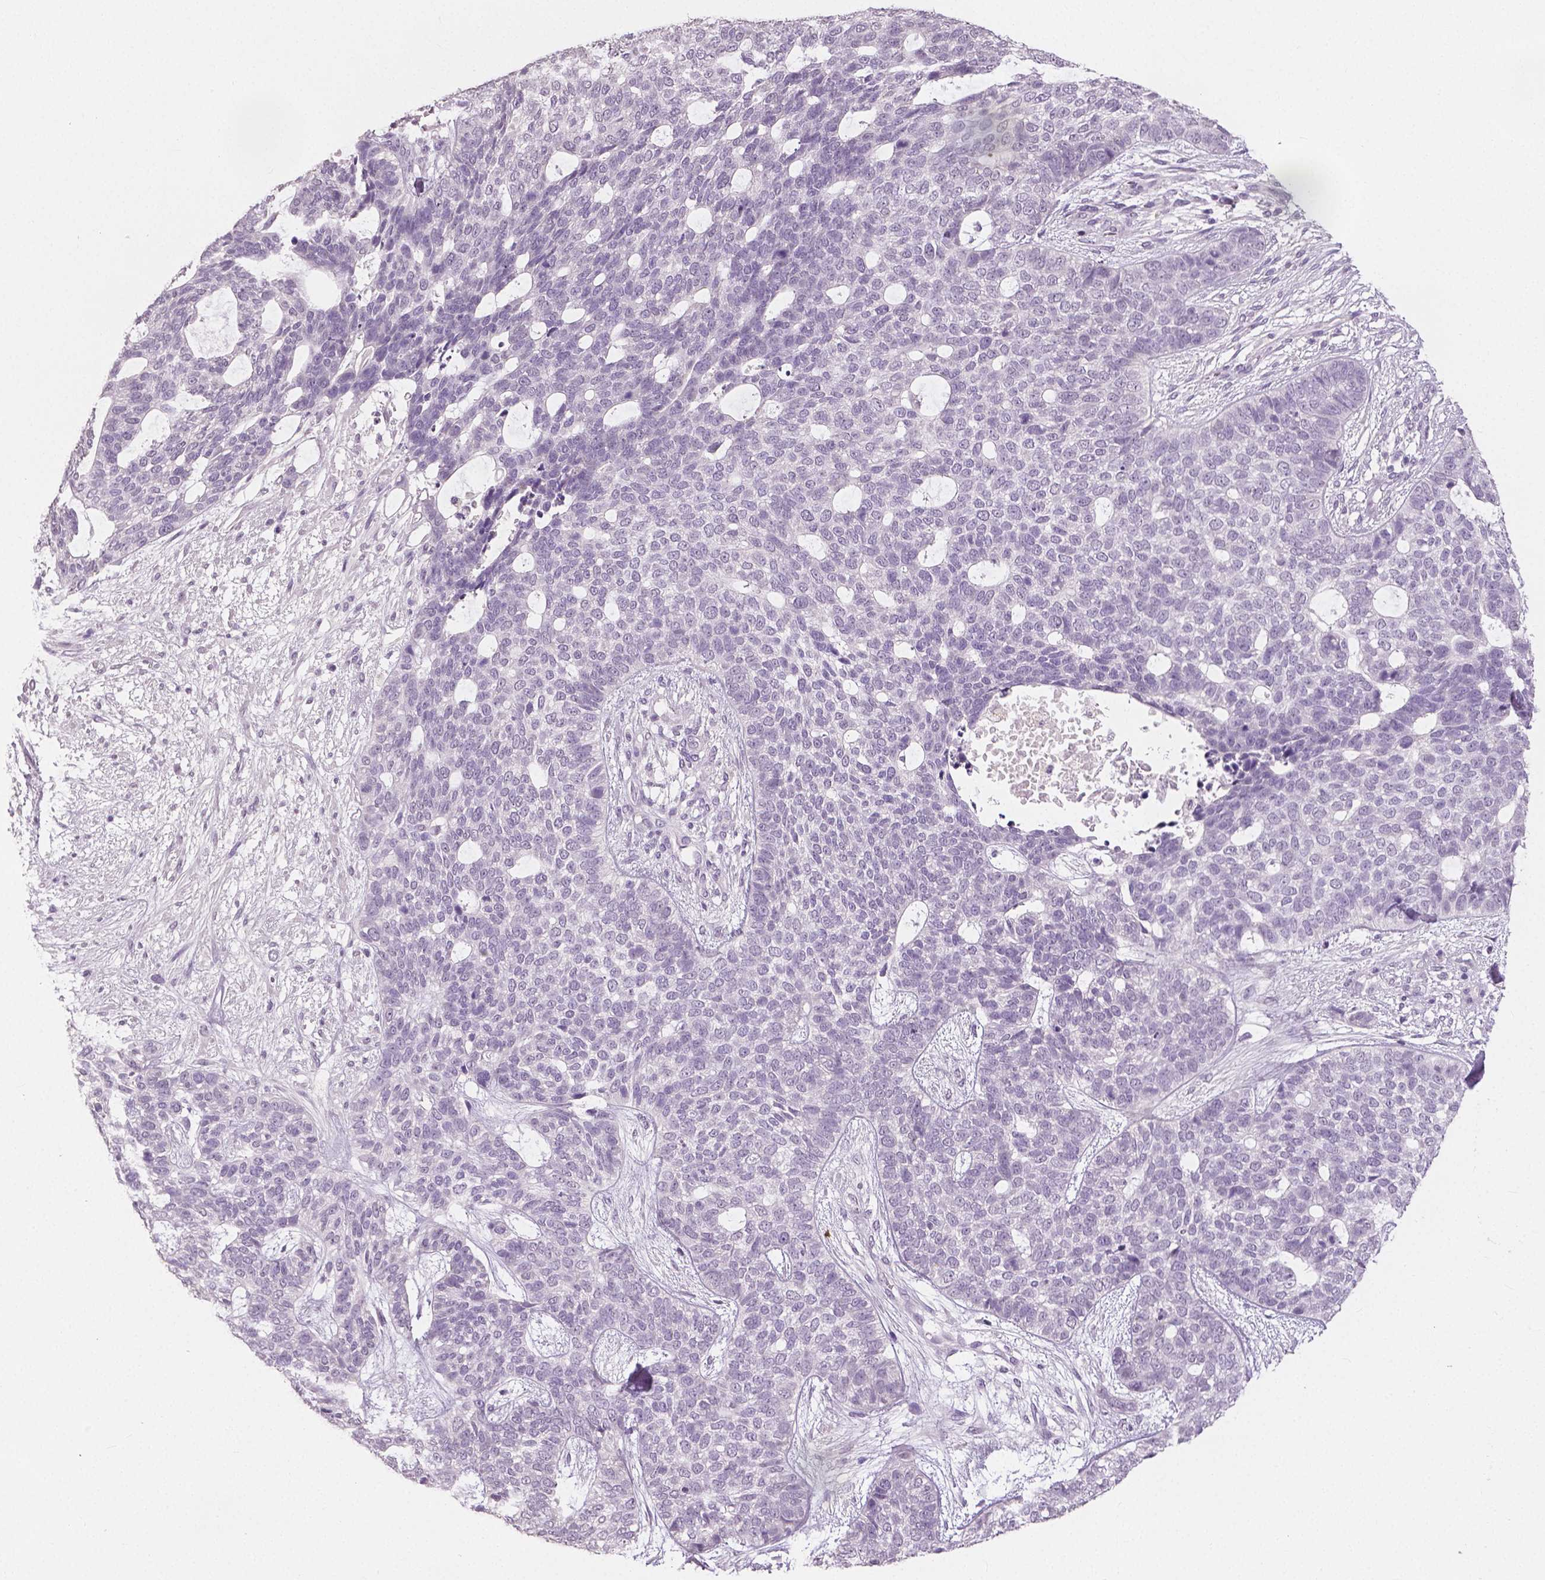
{"staining": {"intensity": "negative", "quantity": "none", "location": "none"}, "tissue": "skin cancer", "cell_type": "Tumor cells", "image_type": "cancer", "snomed": [{"axis": "morphology", "description": "Basal cell carcinoma"}, {"axis": "topography", "description": "Skin"}], "caption": "A high-resolution image shows immunohistochemistry staining of skin basal cell carcinoma, which exhibits no significant positivity in tumor cells. Nuclei are stained in blue.", "gene": "NECAB1", "patient": {"sex": "female", "age": 69}}